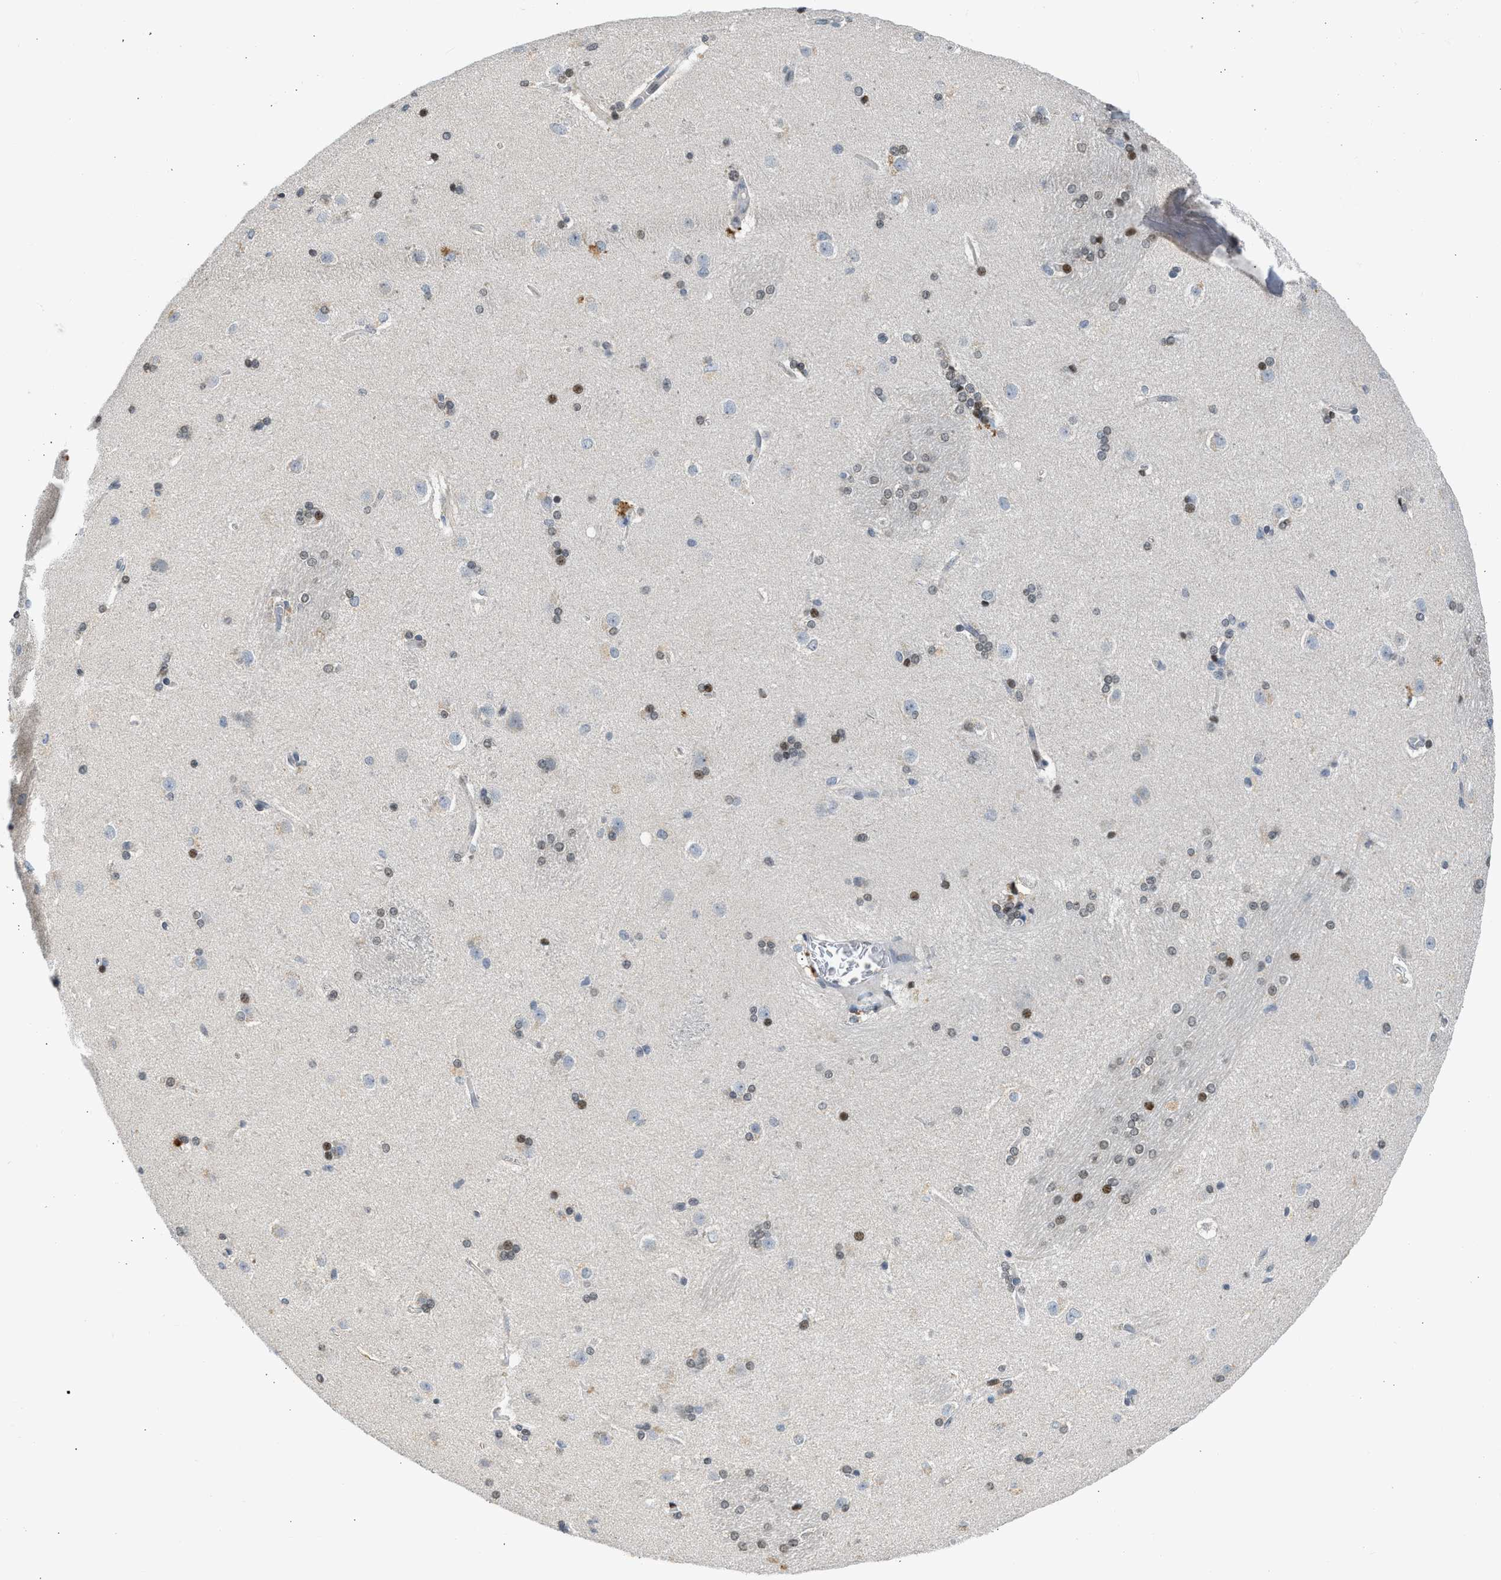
{"staining": {"intensity": "moderate", "quantity": "25%-75%", "location": "nuclear"}, "tissue": "caudate", "cell_type": "Glial cells", "image_type": "normal", "snomed": [{"axis": "morphology", "description": "Normal tissue, NOS"}, {"axis": "topography", "description": "Lateral ventricle wall"}], "caption": "A high-resolution micrograph shows immunohistochemistry staining of normal caudate, which displays moderate nuclear positivity in approximately 25%-75% of glial cells.", "gene": "OLIG3", "patient": {"sex": "female", "age": 19}}